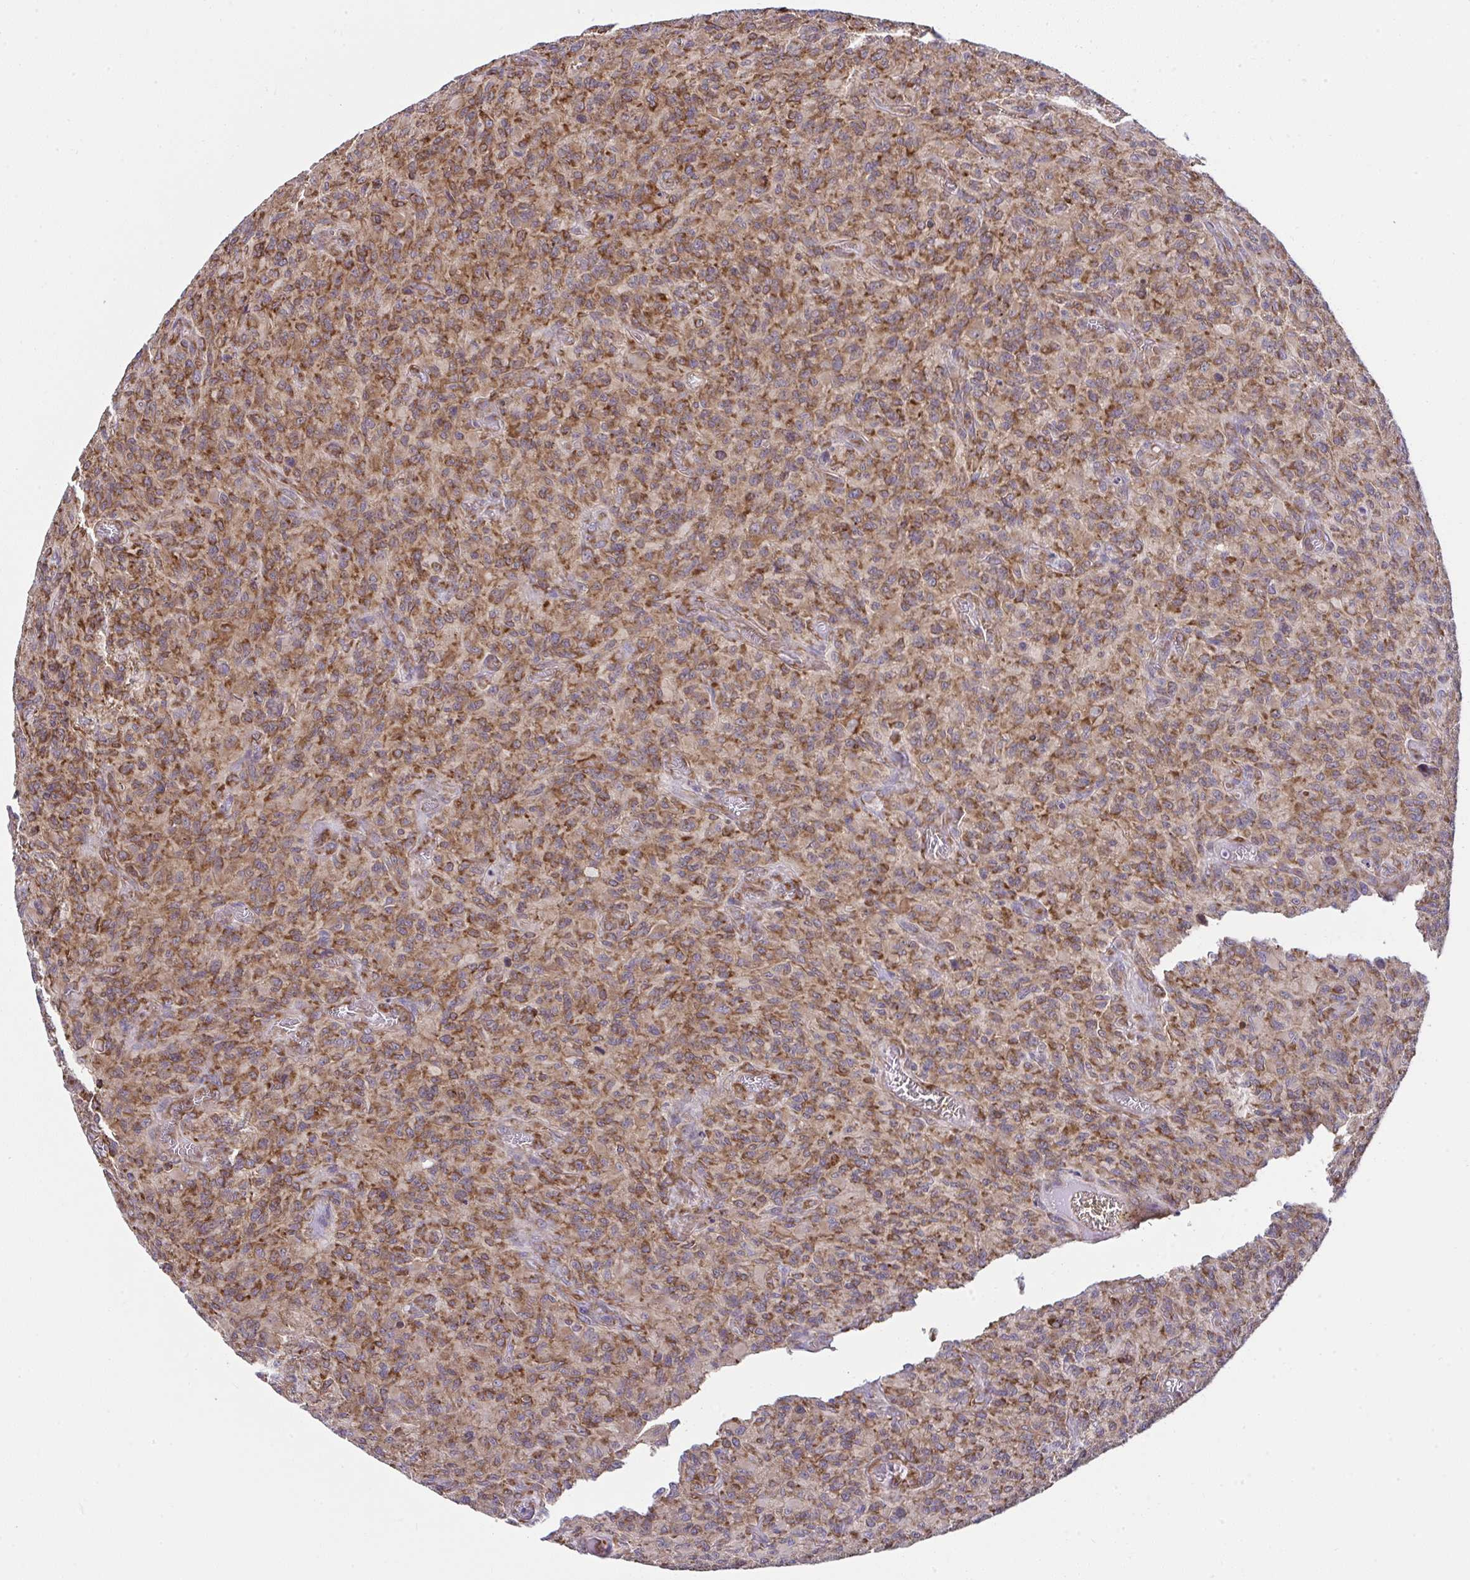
{"staining": {"intensity": "strong", "quantity": "25%-75%", "location": "cytoplasmic/membranous"}, "tissue": "glioma", "cell_type": "Tumor cells", "image_type": "cancer", "snomed": [{"axis": "morphology", "description": "Glioma, malignant, High grade"}, {"axis": "topography", "description": "Brain"}], "caption": "Tumor cells display strong cytoplasmic/membranous positivity in about 25%-75% of cells in high-grade glioma (malignant).", "gene": "RPS7", "patient": {"sex": "male", "age": 61}}